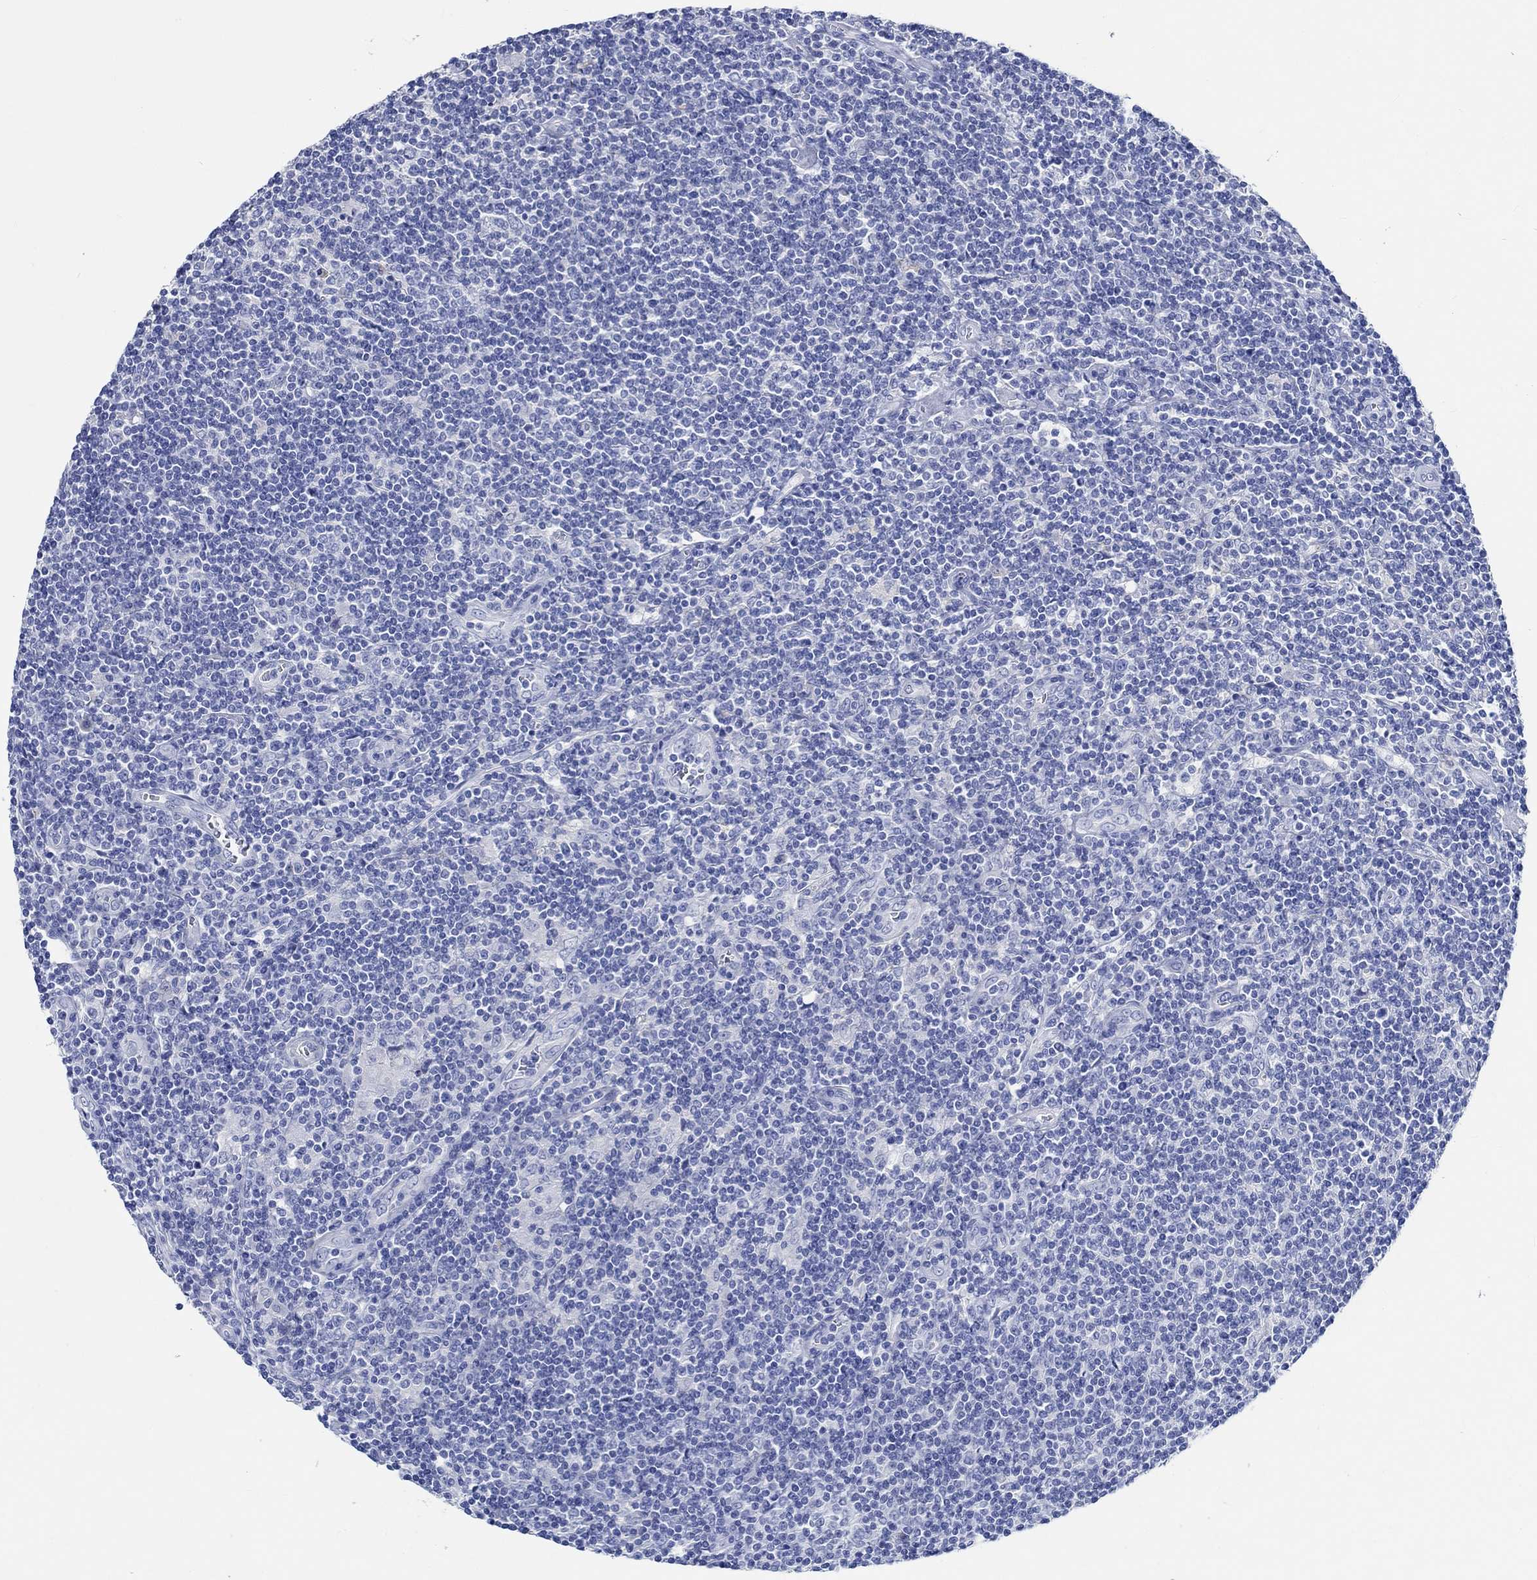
{"staining": {"intensity": "negative", "quantity": "none", "location": "none"}, "tissue": "lymphoma", "cell_type": "Tumor cells", "image_type": "cancer", "snomed": [{"axis": "morphology", "description": "Hodgkin's disease, NOS"}, {"axis": "topography", "description": "Lymph node"}], "caption": "Lymphoma was stained to show a protein in brown. There is no significant staining in tumor cells. (DAB immunohistochemistry visualized using brightfield microscopy, high magnification).", "gene": "SHISA4", "patient": {"sex": "male", "age": 40}}